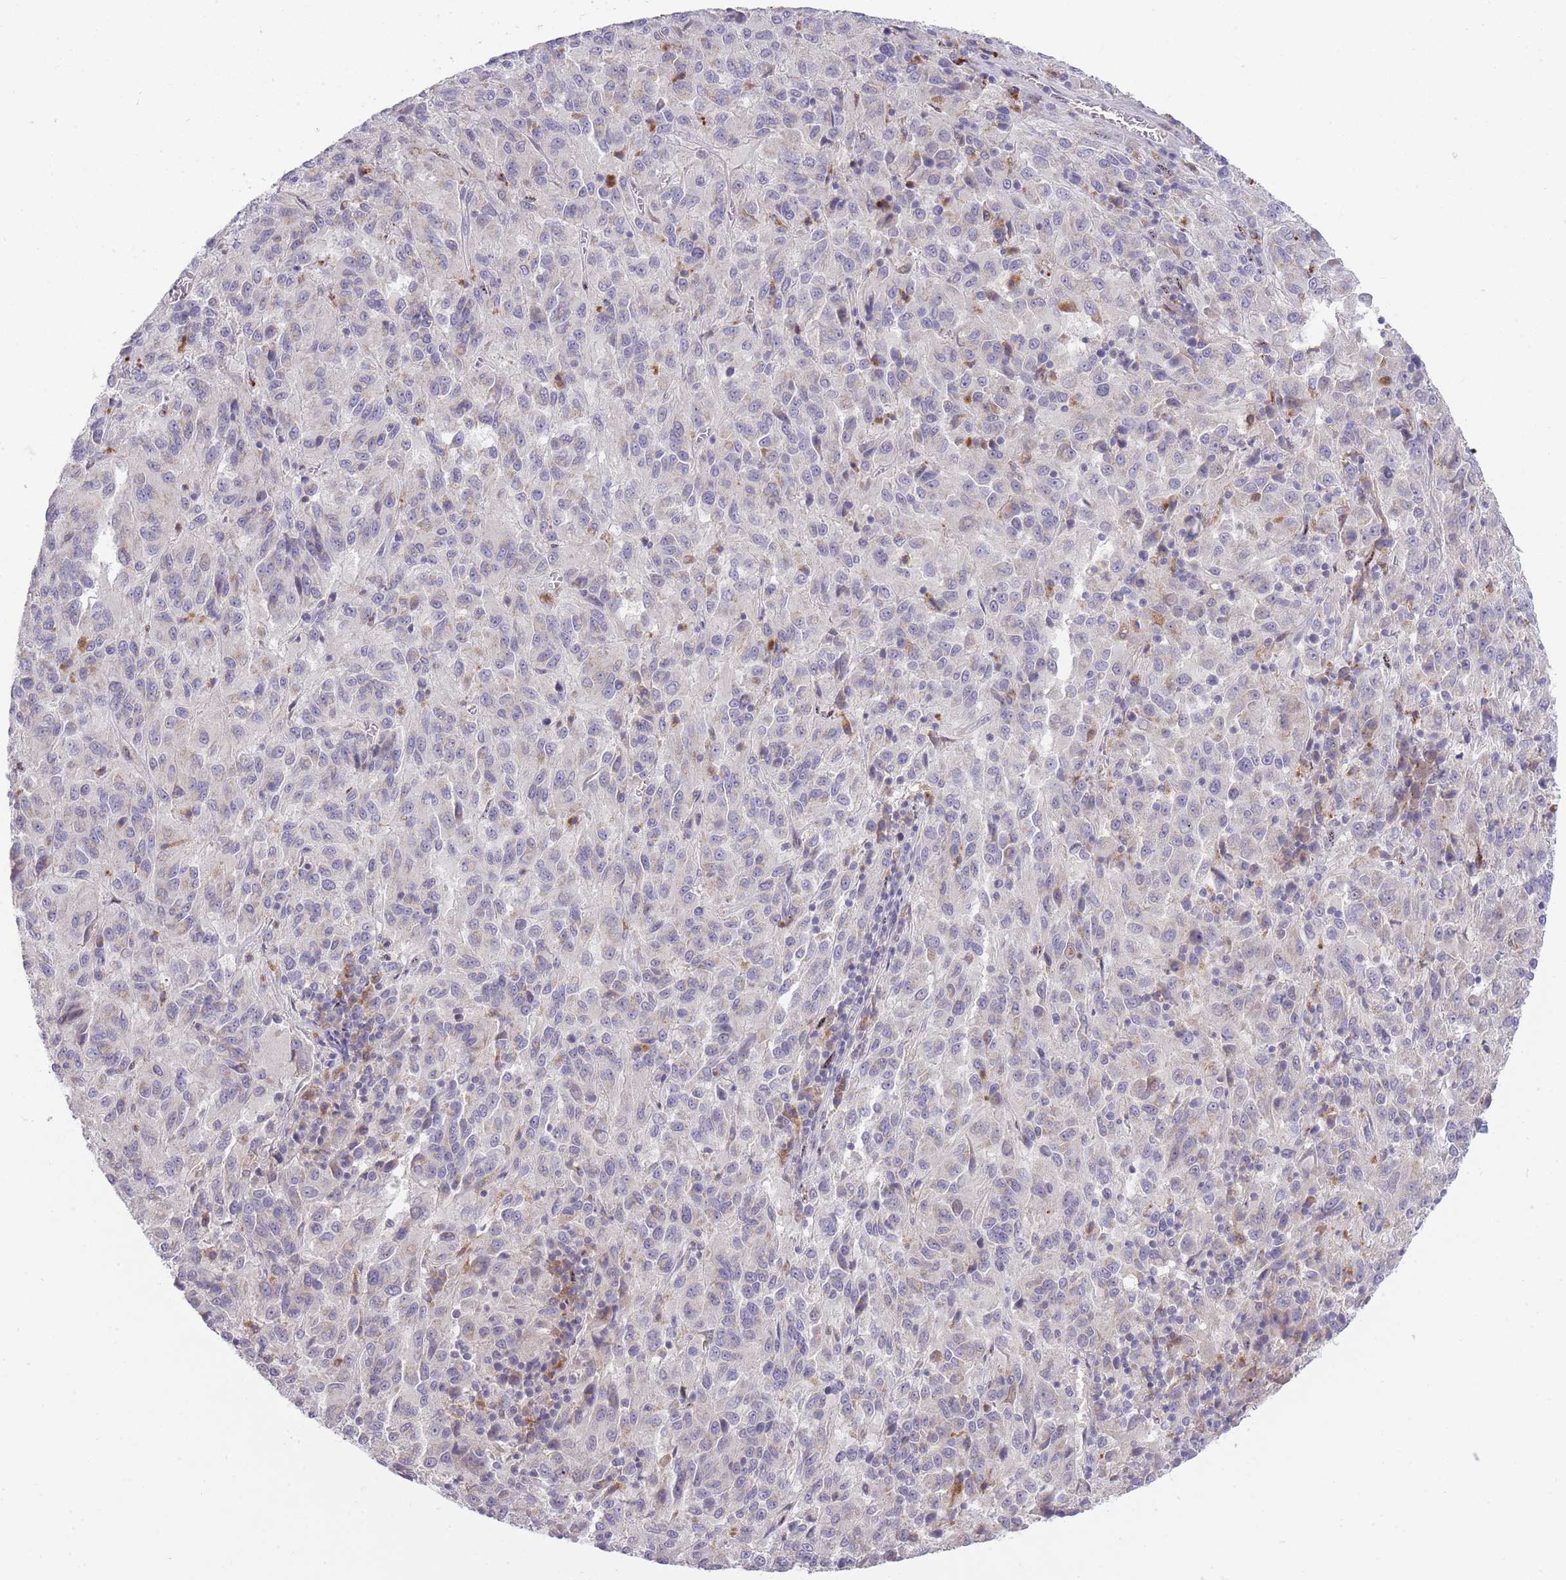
{"staining": {"intensity": "negative", "quantity": "none", "location": "none"}, "tissue": "melanoma", "cell_type": "Tumor cells", "image_type": "cancer", "snomed": [{"axis": "morphology", "description": "Malignant melanoma, Metastatic site"}, {"axis": "topography", "description": "Lung"}], "caption": "DAB immunohistochemical staining of melanoma shows no significant staining in tumor cells.", "gene": "TRIM61", "patient": {"sex": "male", "age": 64}}